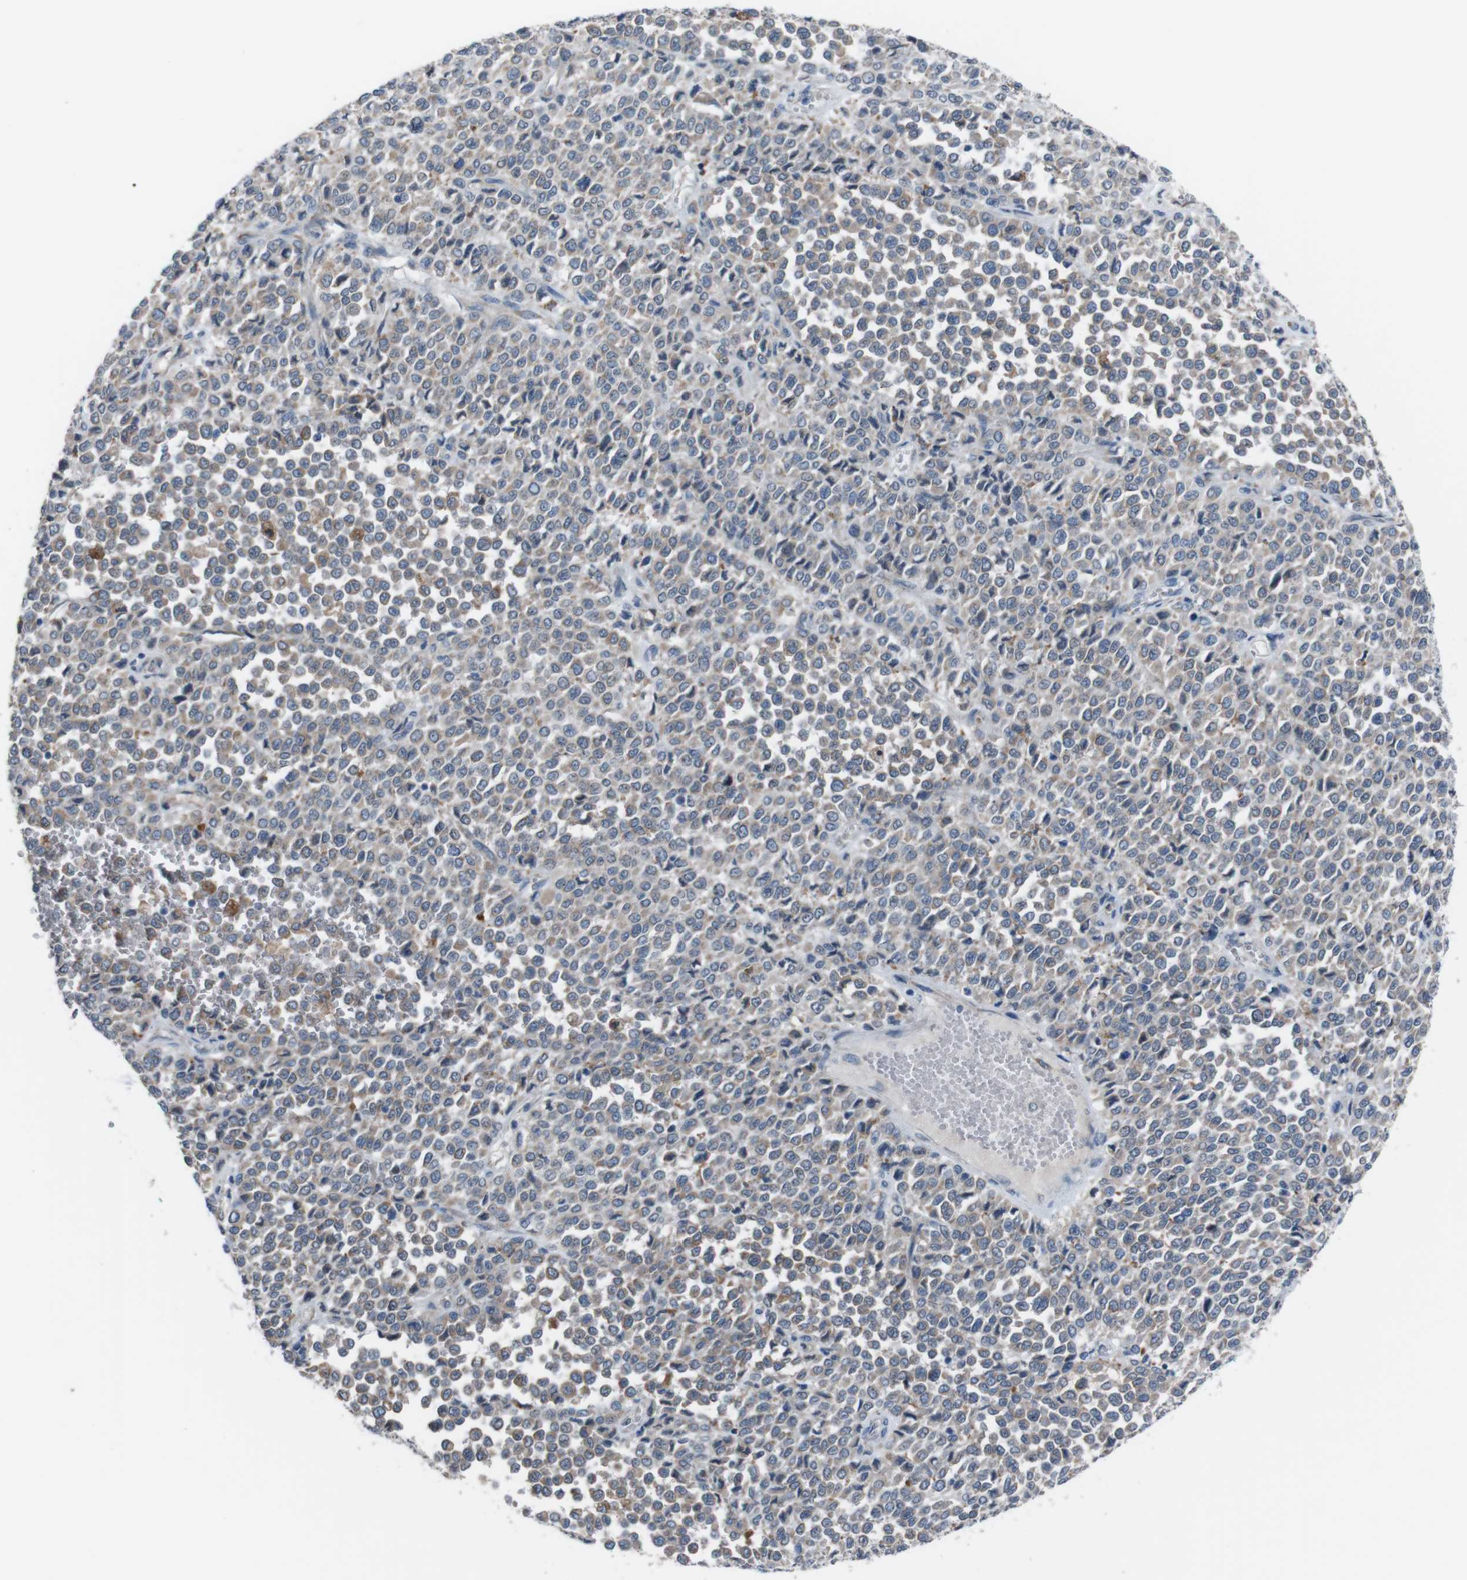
{"staining": {"intensity": "moderate", "quantity": "<25%", "location": "cytoplasmic/membranous"}, "tissue": "melanoma", "cell_type": "Tumor cells", "image_type": "cancer", "snomed": [{"axis": "morphology", "description": "Malignant melanoma, Metastatic site"}, {"axis": "topography", "description": "Pancreas"}], "caption": "This is a histology image of immunohistochemistry (IHC) staining of melanoma, which shows moderate positivity in the cytoplasmic/membranous of tumor cells.", "gene": "CDH22", "patient": {"sex": "female", "age": 30}}